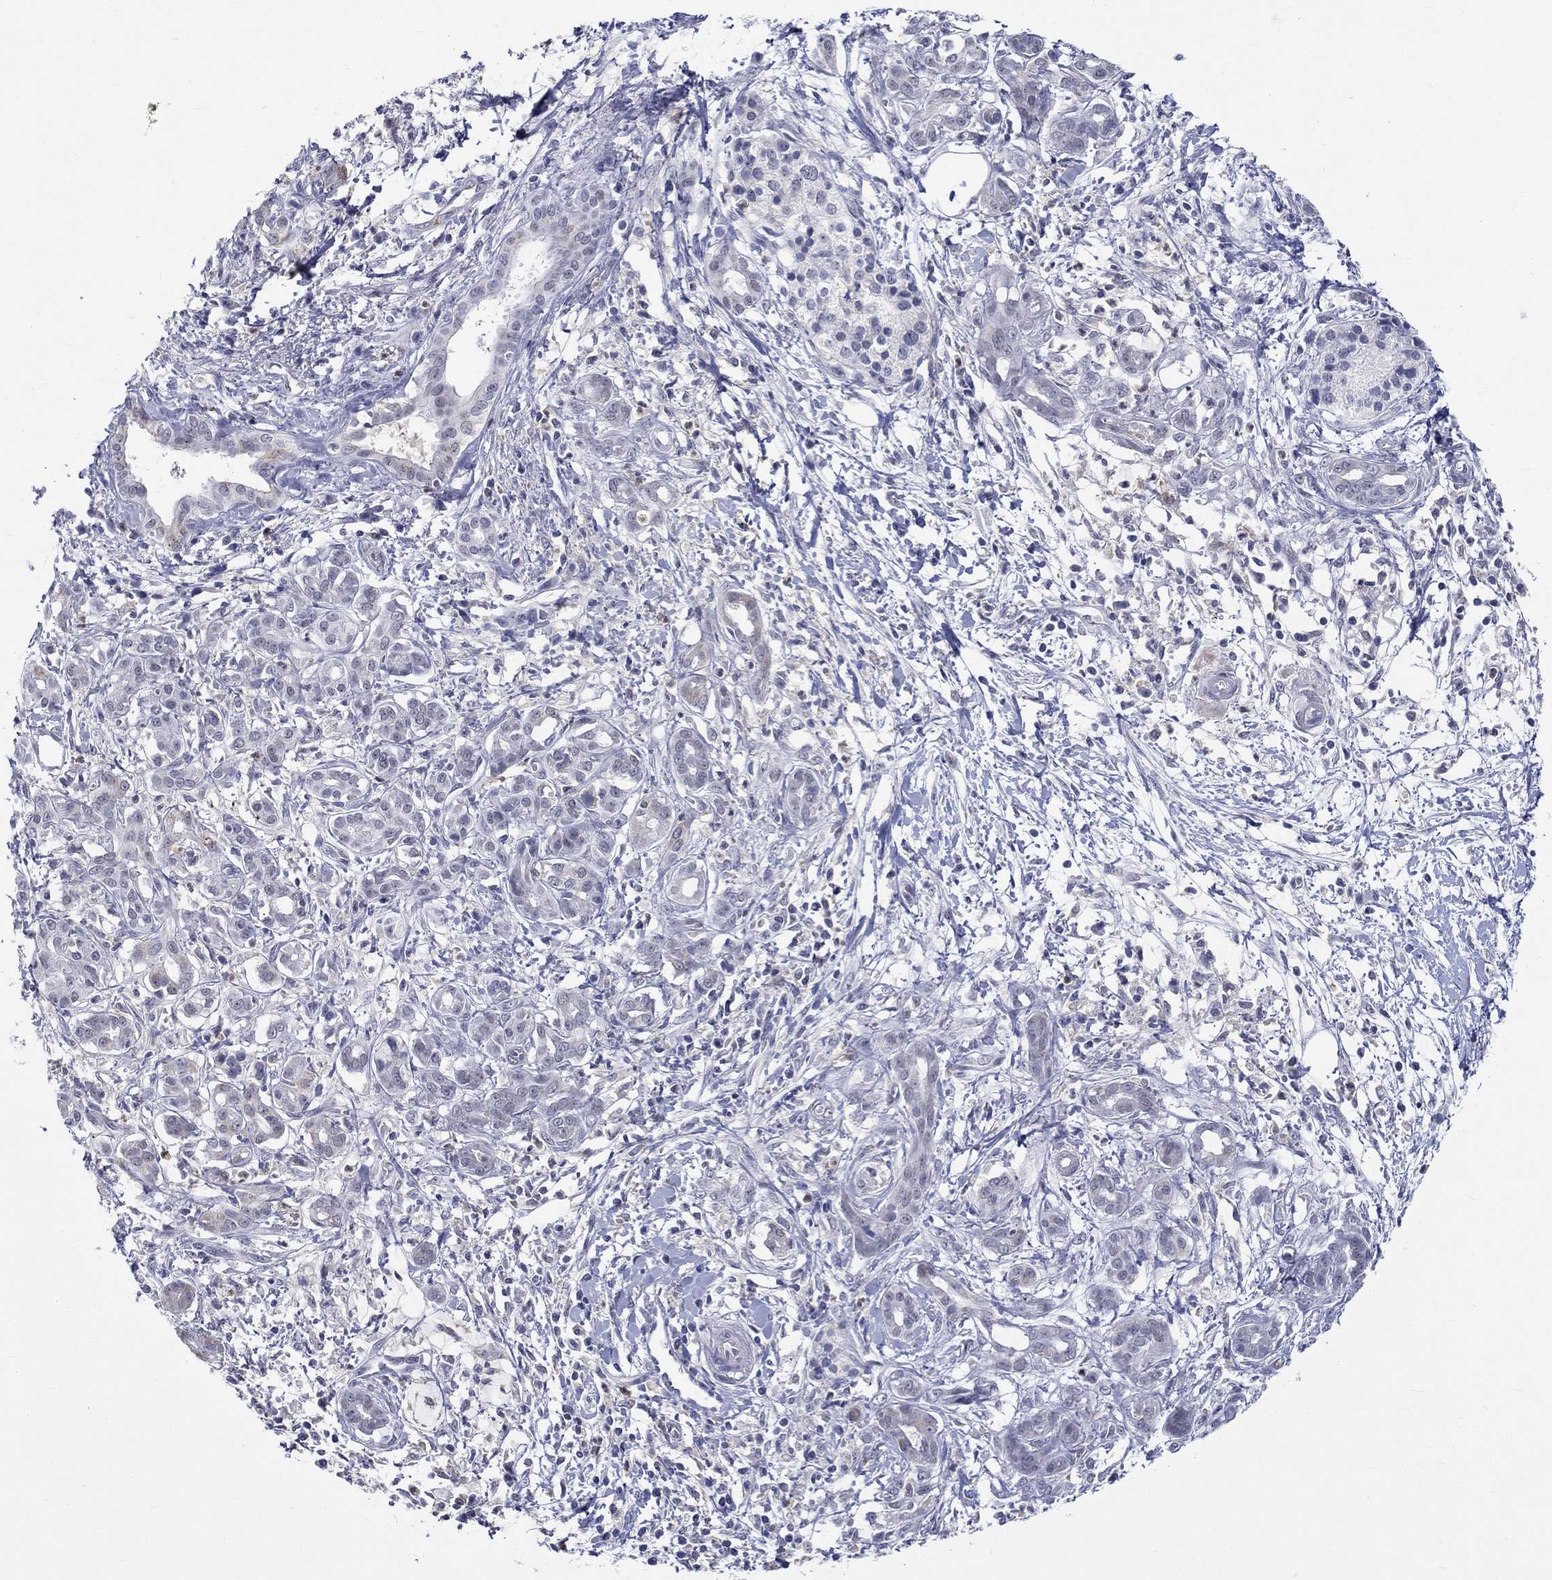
{"staining": {"intensity": "strong", "quantity": "<25%", "location": "cytoplasmic/membranous"}, "tissue": "pancreatic cancer", "cell_type": "Tumor cells", "image_type": "cancer", "snomed": [{"axis": "morphology", "description": "Adenocarcinoma, NOS"}, {"axis": "topography", "description": "Pancreas"}], "caption": "Immunohistochemical staining of human pancreatic adenocarcinoma exhibits strong cytoplasmic/membranous protein expression in about <25% of tumor cells.", "gene": "ST6GALNAC1", "patient": {"sex": "male", "age": 72}}